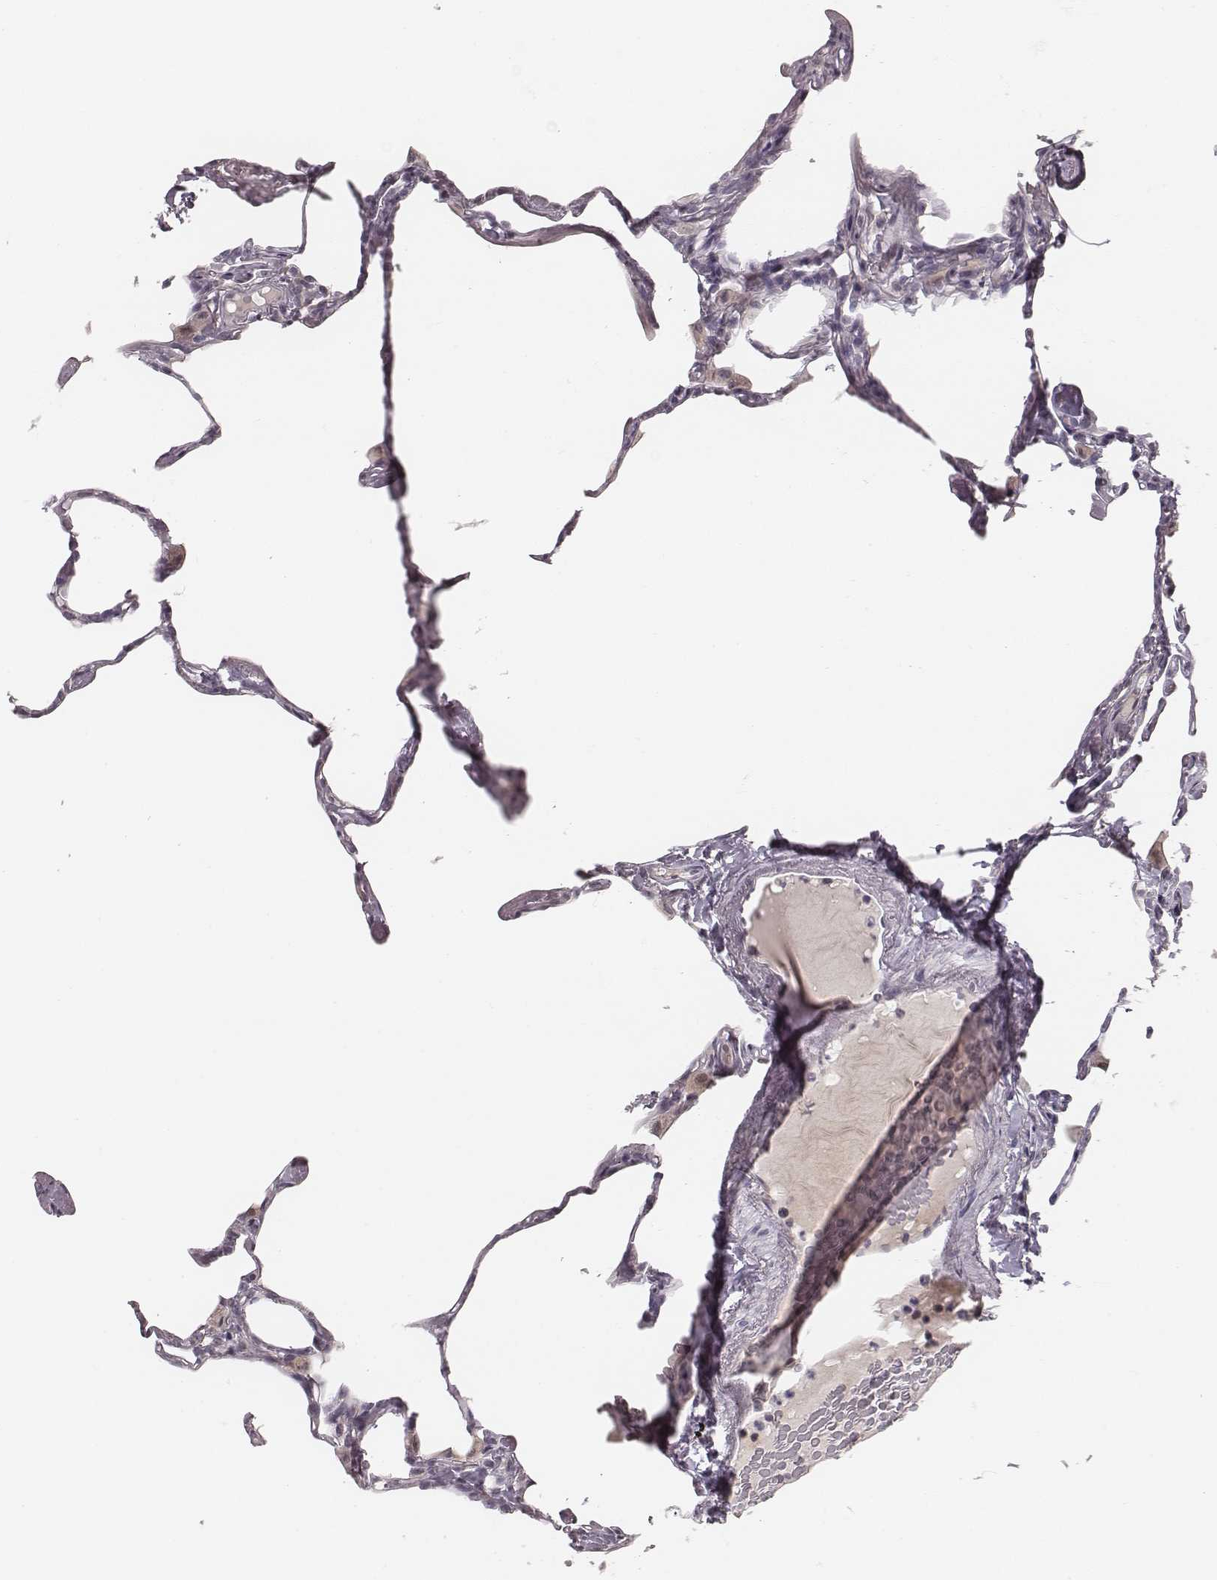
{"staining": {"intensity": "negative", "quantity": "none", "location": "none"}, "tissue": "lung", "cell_type": "Alveolar cells", "image_type": "normal", "snomed": [{"axis": "morphology", "description": "Normal tissue, NOS"}, {"axis": "topography", "description": "Lung"}], "caption": "This is a image of immunohistochemistry (IHC) staining of benign lung, which shows no positivity in alveolar cells.", "gene": "S100Z", "patient": {"sex": "male", "age": 65}}